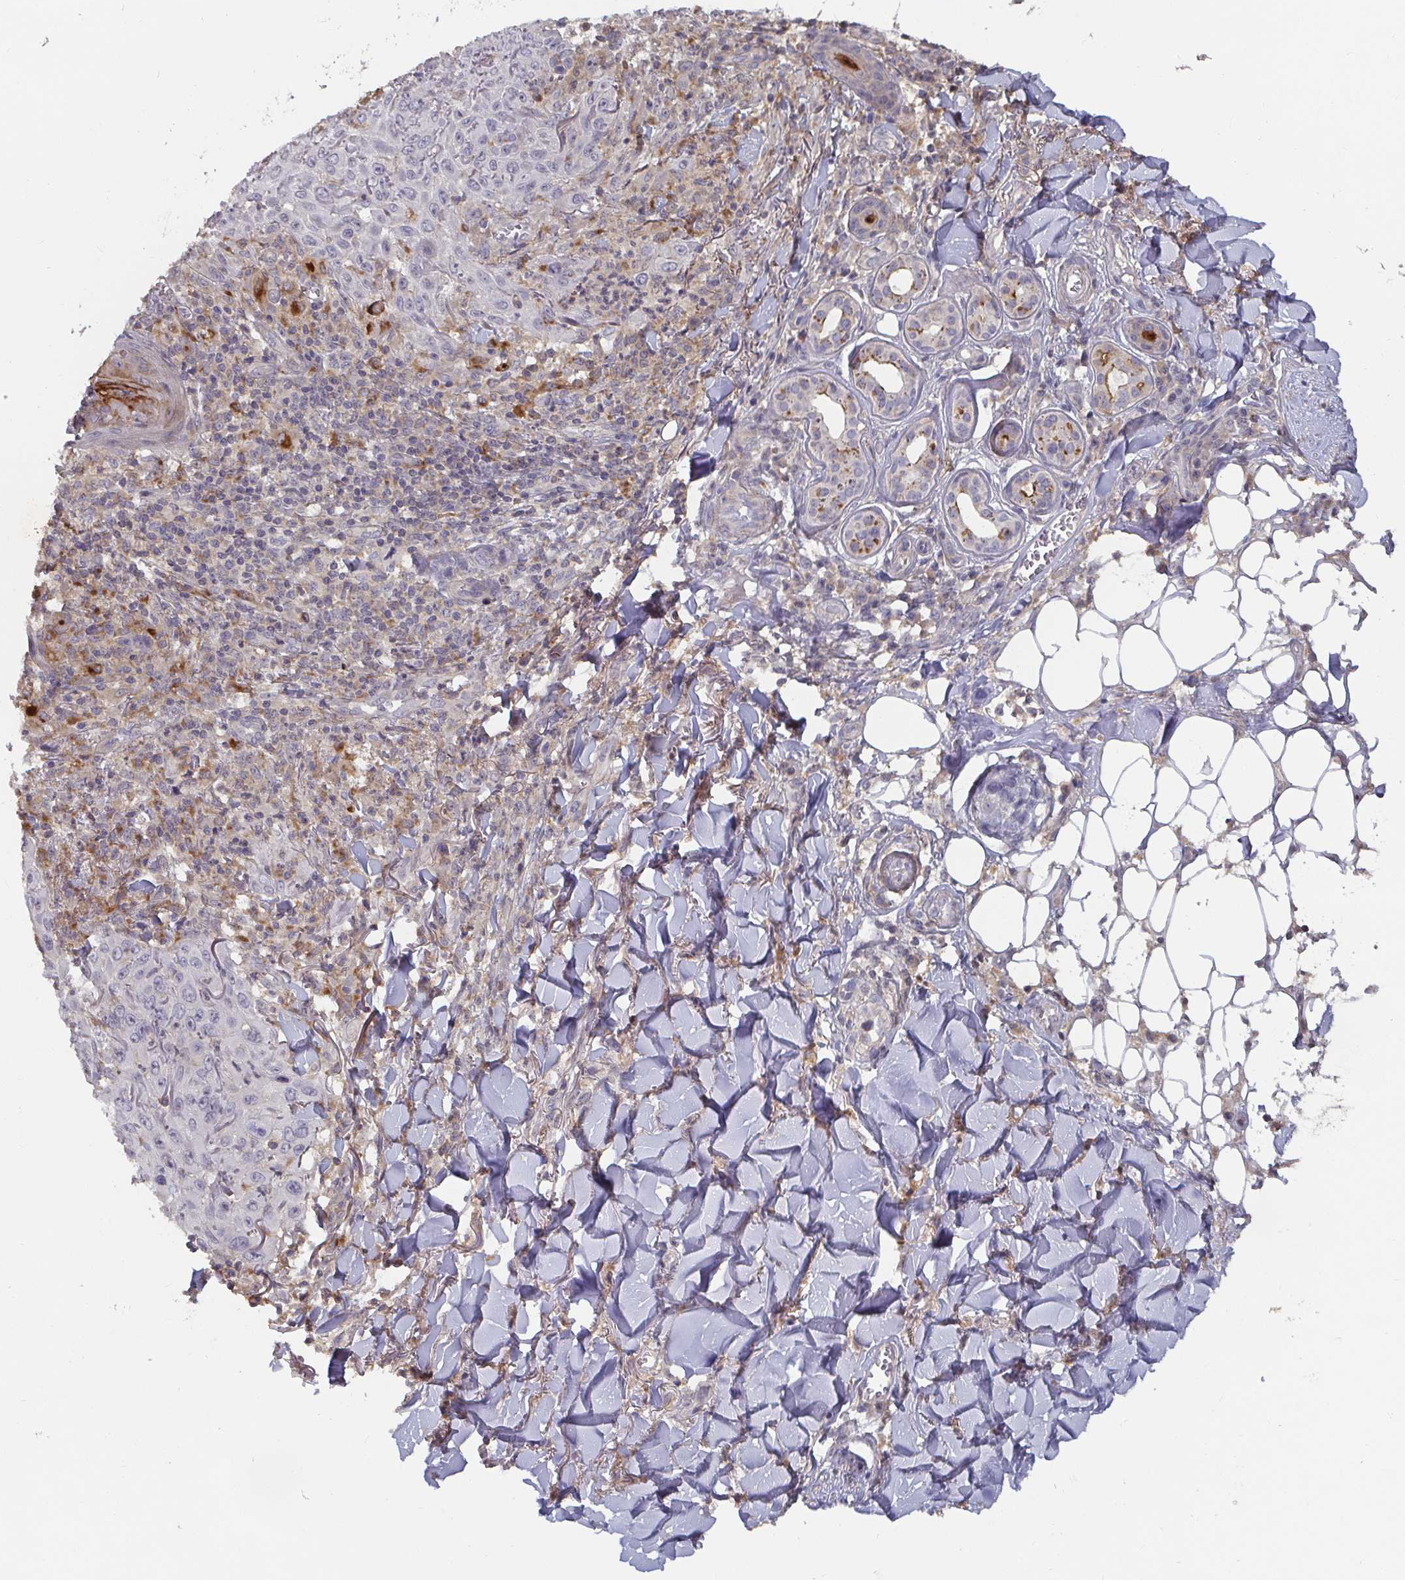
{"staining": {"intensity": "negative", "quantity": "none", "location": "none"}, "tissue": "skin cancer", "cell_type": "Tumor cells", "image_type": "cancer", "snomed": [{"axis": "morphology", "description": "Squamous cell carcinoma, NOS"}, {"axis": "topography", "description": "Skin"}], "caption": "Squamous cell carcinoma (skin) was stained to show a protein in brown. There is no significant expression in tumor cells.", "gene": "CDH18", "patient": {"sex": "male", "age": 75}}